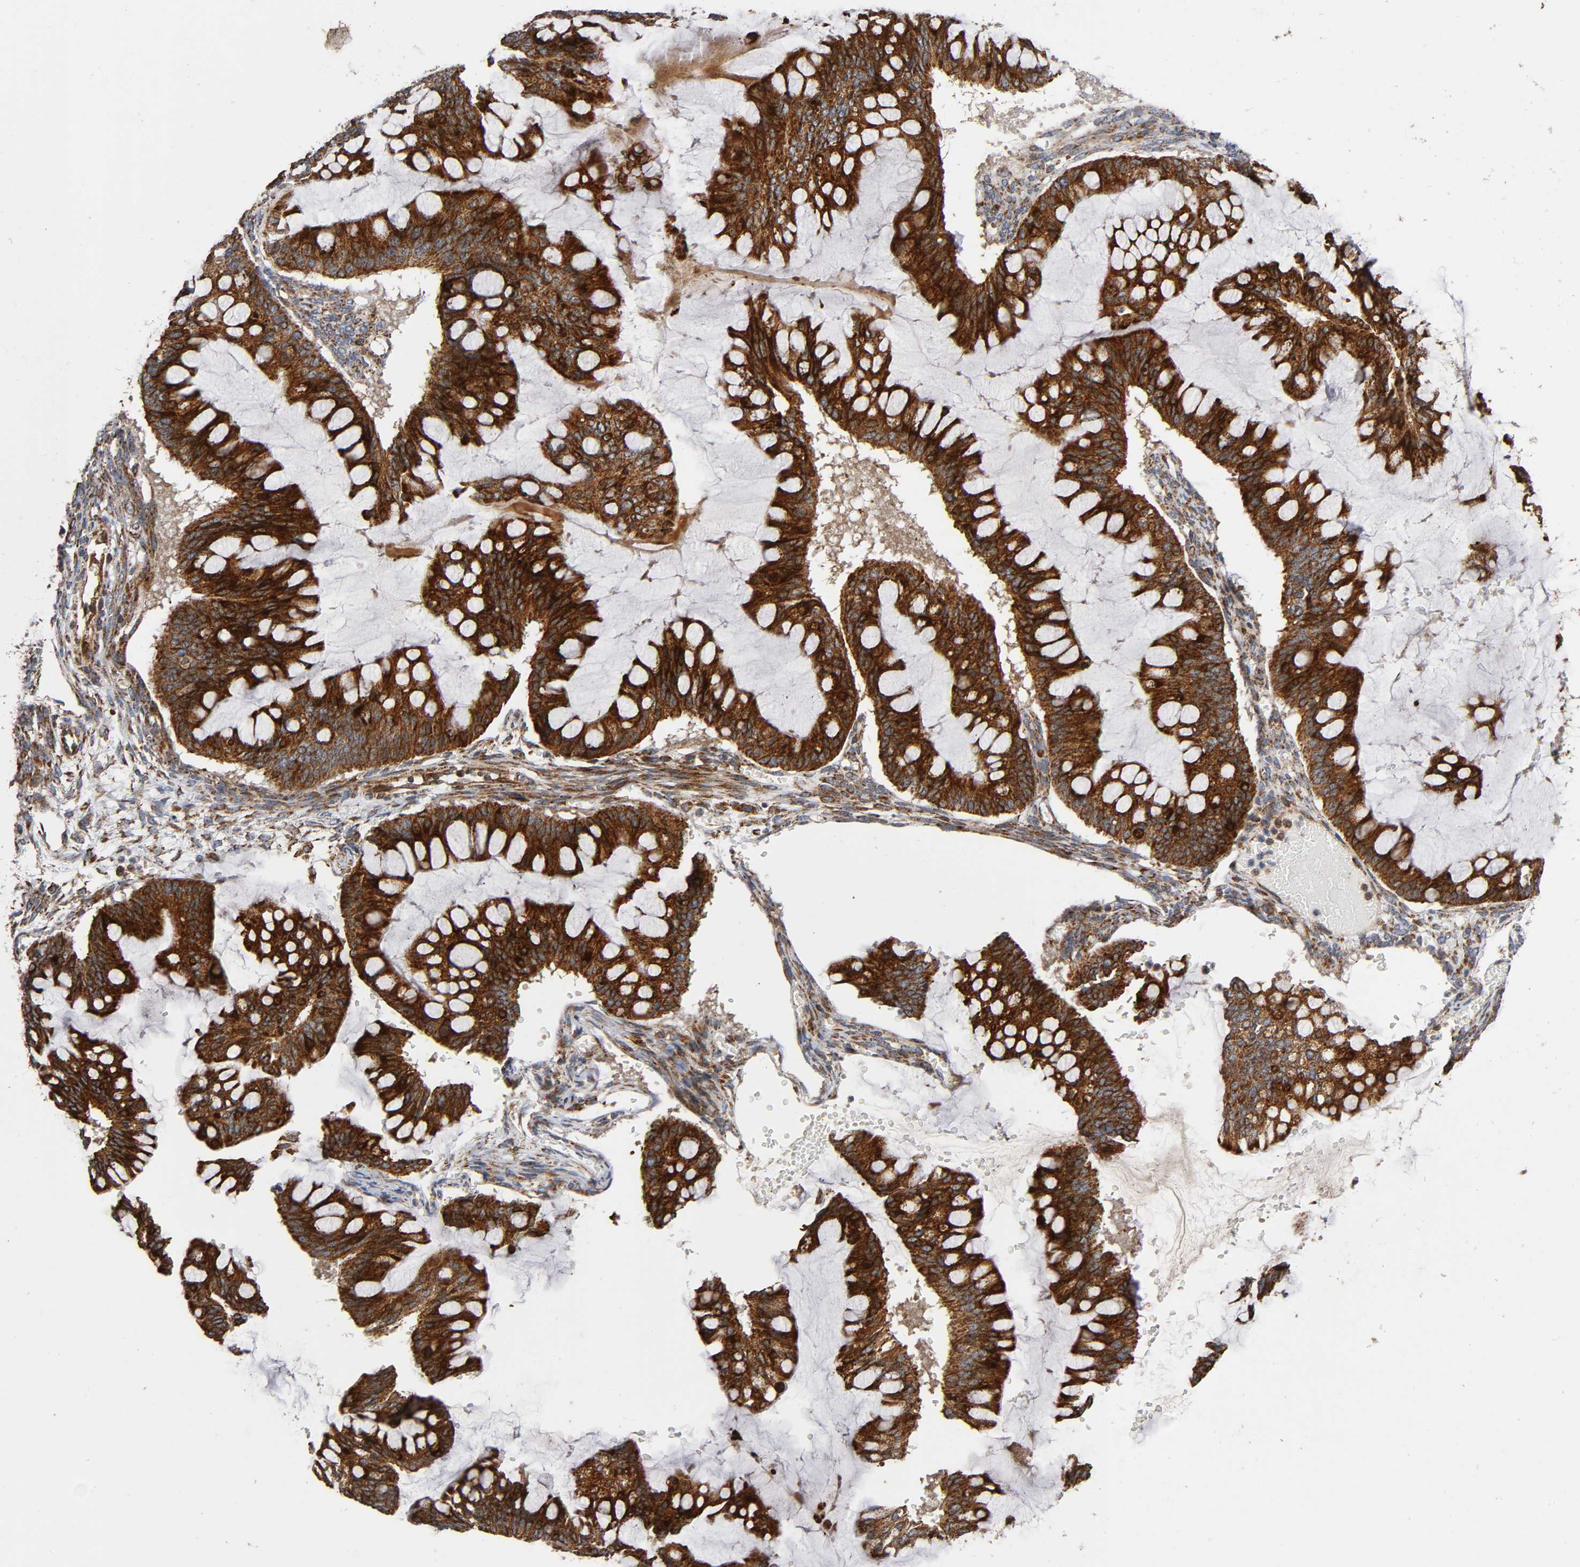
{"staining": {"intensity": "strong", "quantity": ">75%", "location": "cytoplasmic/membranous"}, "tissue": "ovarian cancer", "cell_type": "Tumor cells", "image_type": "cancer", "snomed": [{"axis": "morphology", "description": "Cystadenocarcinoma, mucinous, NOS"}, {"axis": "topography", "description": "Ovary"}], "caption": "Immunohistochemistry staining of mucinous cystadenocarcinoma (ovarian), which demonstrates high levels of strong cytoplasmic/membranous positivity in approximately >75% of tumor cells indicating strong cytoplasmic/membranous protein positivity. The staining was performed using DAB (brown) for protein detection and nuclei were counterstained in hematoxylin (blue).", "gene": "MAP3K1", "patient": {"sex": "female", "age": 73}}